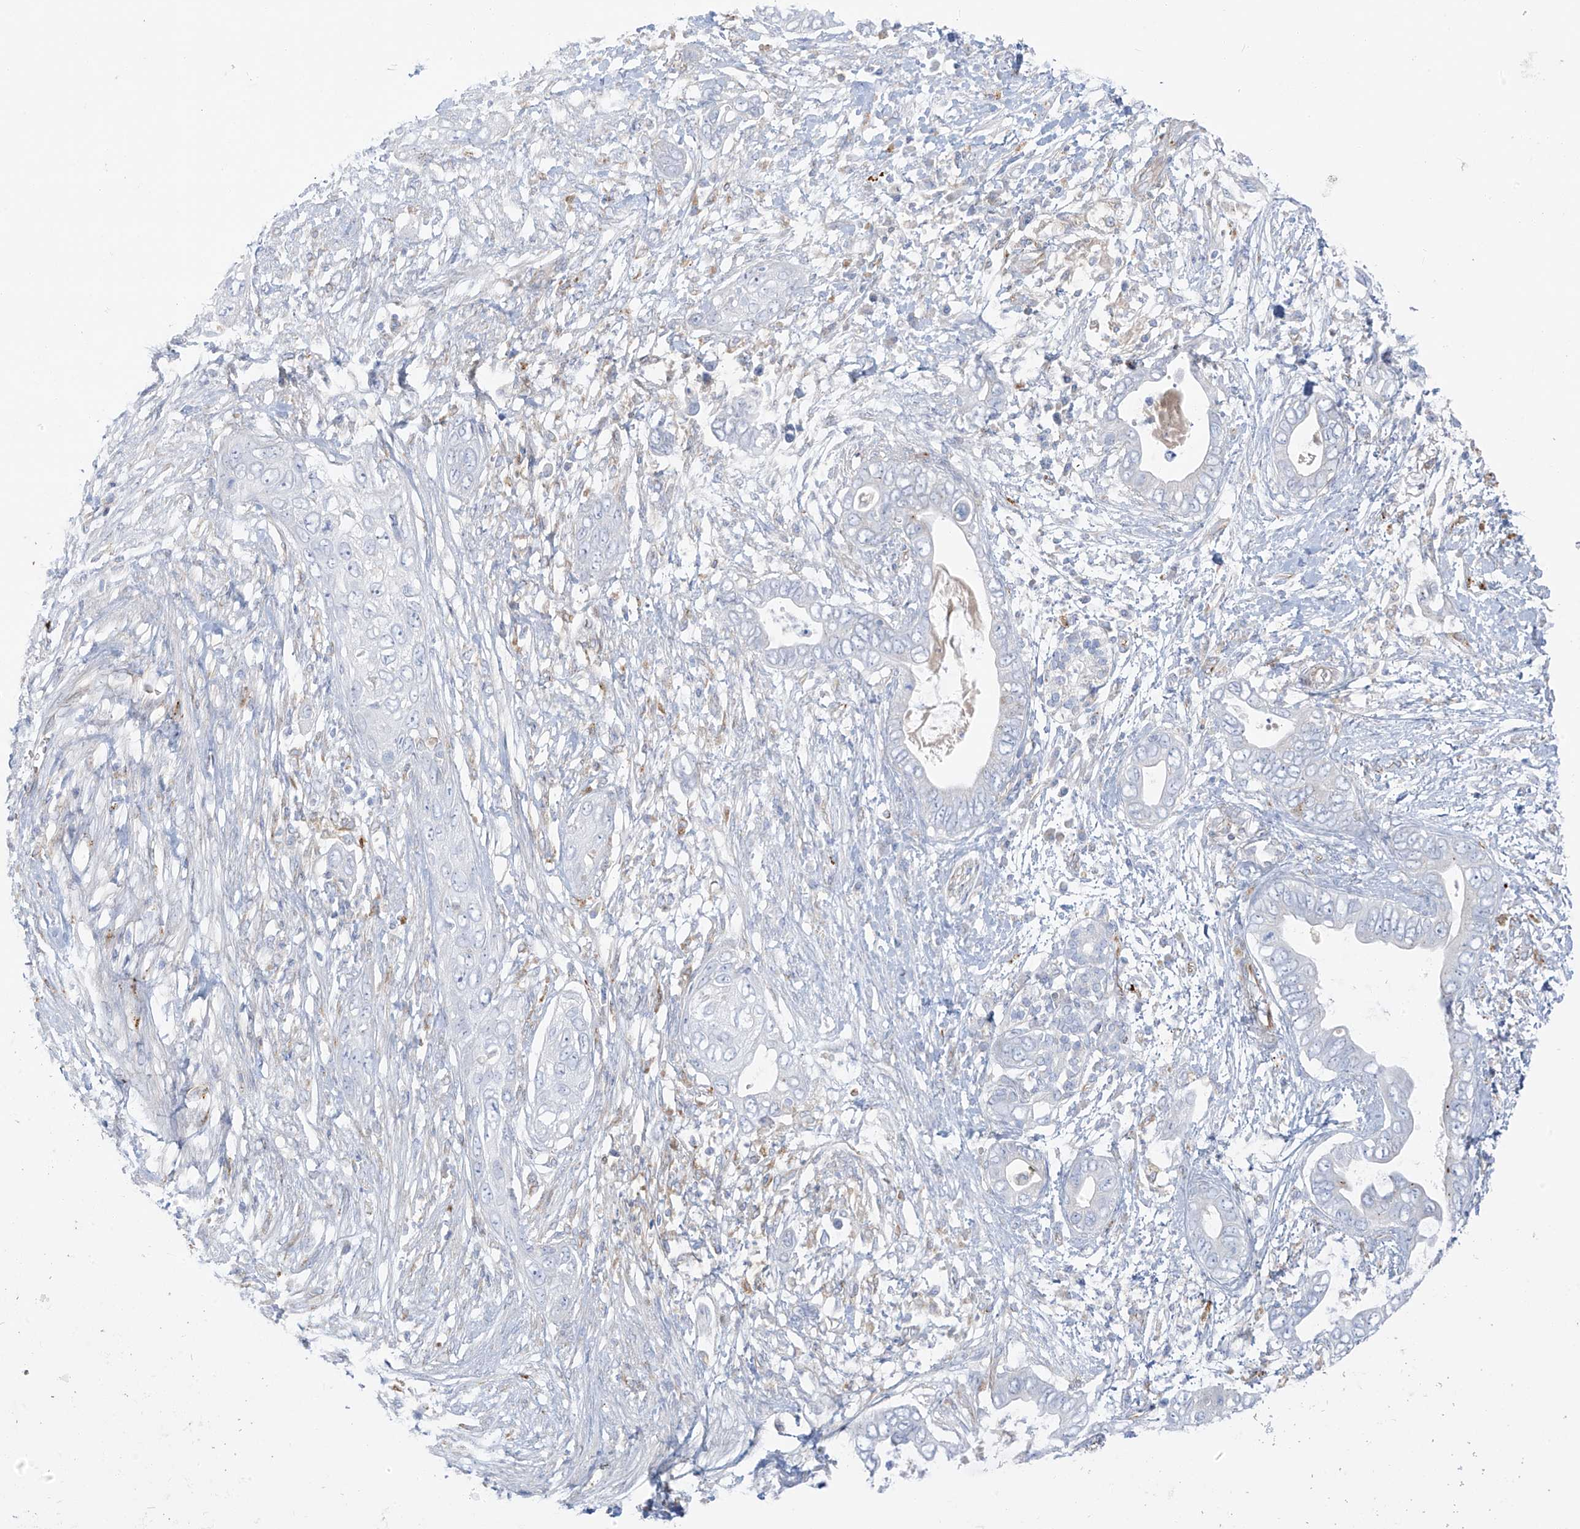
{"staining": {"intensity": "negative", "quantity": "none", "location": "none"}, "tissue": "pancreatic cancer", "cell_type": "Tumor cells", "image_type": "cancer", "snomed": [{"axis": "morphology", "description": "Adenocarcinoma, NOS"}, {"axis": "topography", "description": "Pancreas"}], "caption": "Immunohistochemistry micrograph of neoplastic tissue: pancreatic cancer (adenocarcinoma) stained with DAB (3,3'-diaminobenzidine) reveals no significant protein staining in tumor cells.", "gene": "TAL2", "patient": {"sex": "male", "age": 75}}